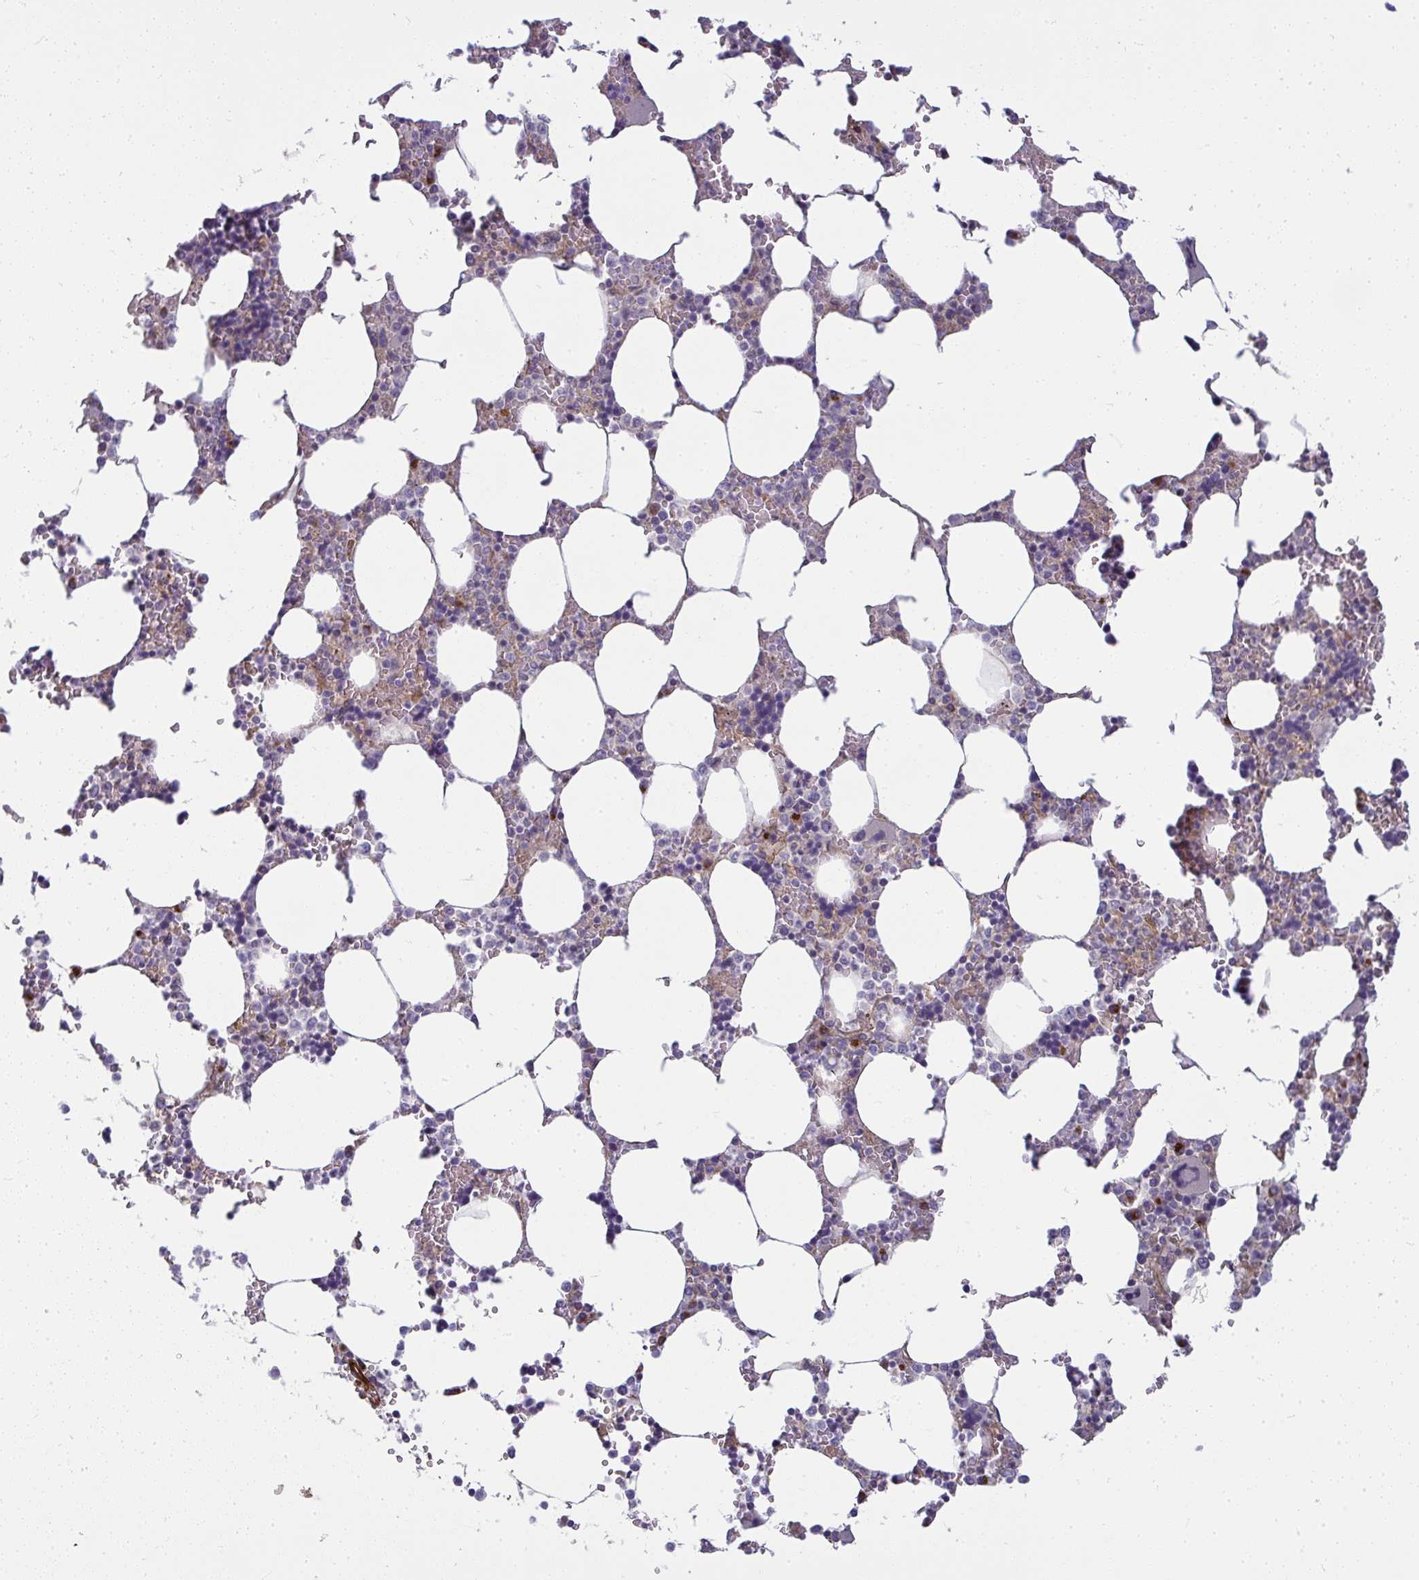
{"staining": {"intensity": "moderate", "quantity": "<25%", "location": "cytoplasmic/membranous"}, "tissue": "bone marrow", "cell_type": "Hematopoietic cells", "image_type": "normal", "snomed": [{"axis": "morphology", "description": "Normal tissue, NOS"}, {"axis": "topography", "description": "Bone marrow"}], "caption": "Bone marrow was stained to show a protein in brown. There is low levels of moderate cytoplasmic/membranous expression in approximately <25% of hematopoietic cells. Using DAB (3,3'-diaminobenzidine) (brown) and hematoxylin (blue) stains, captured at high magnification using brightfield microscopy.", "gene": "IFIT3", "patient": {"sex": "male", "age": 64}}